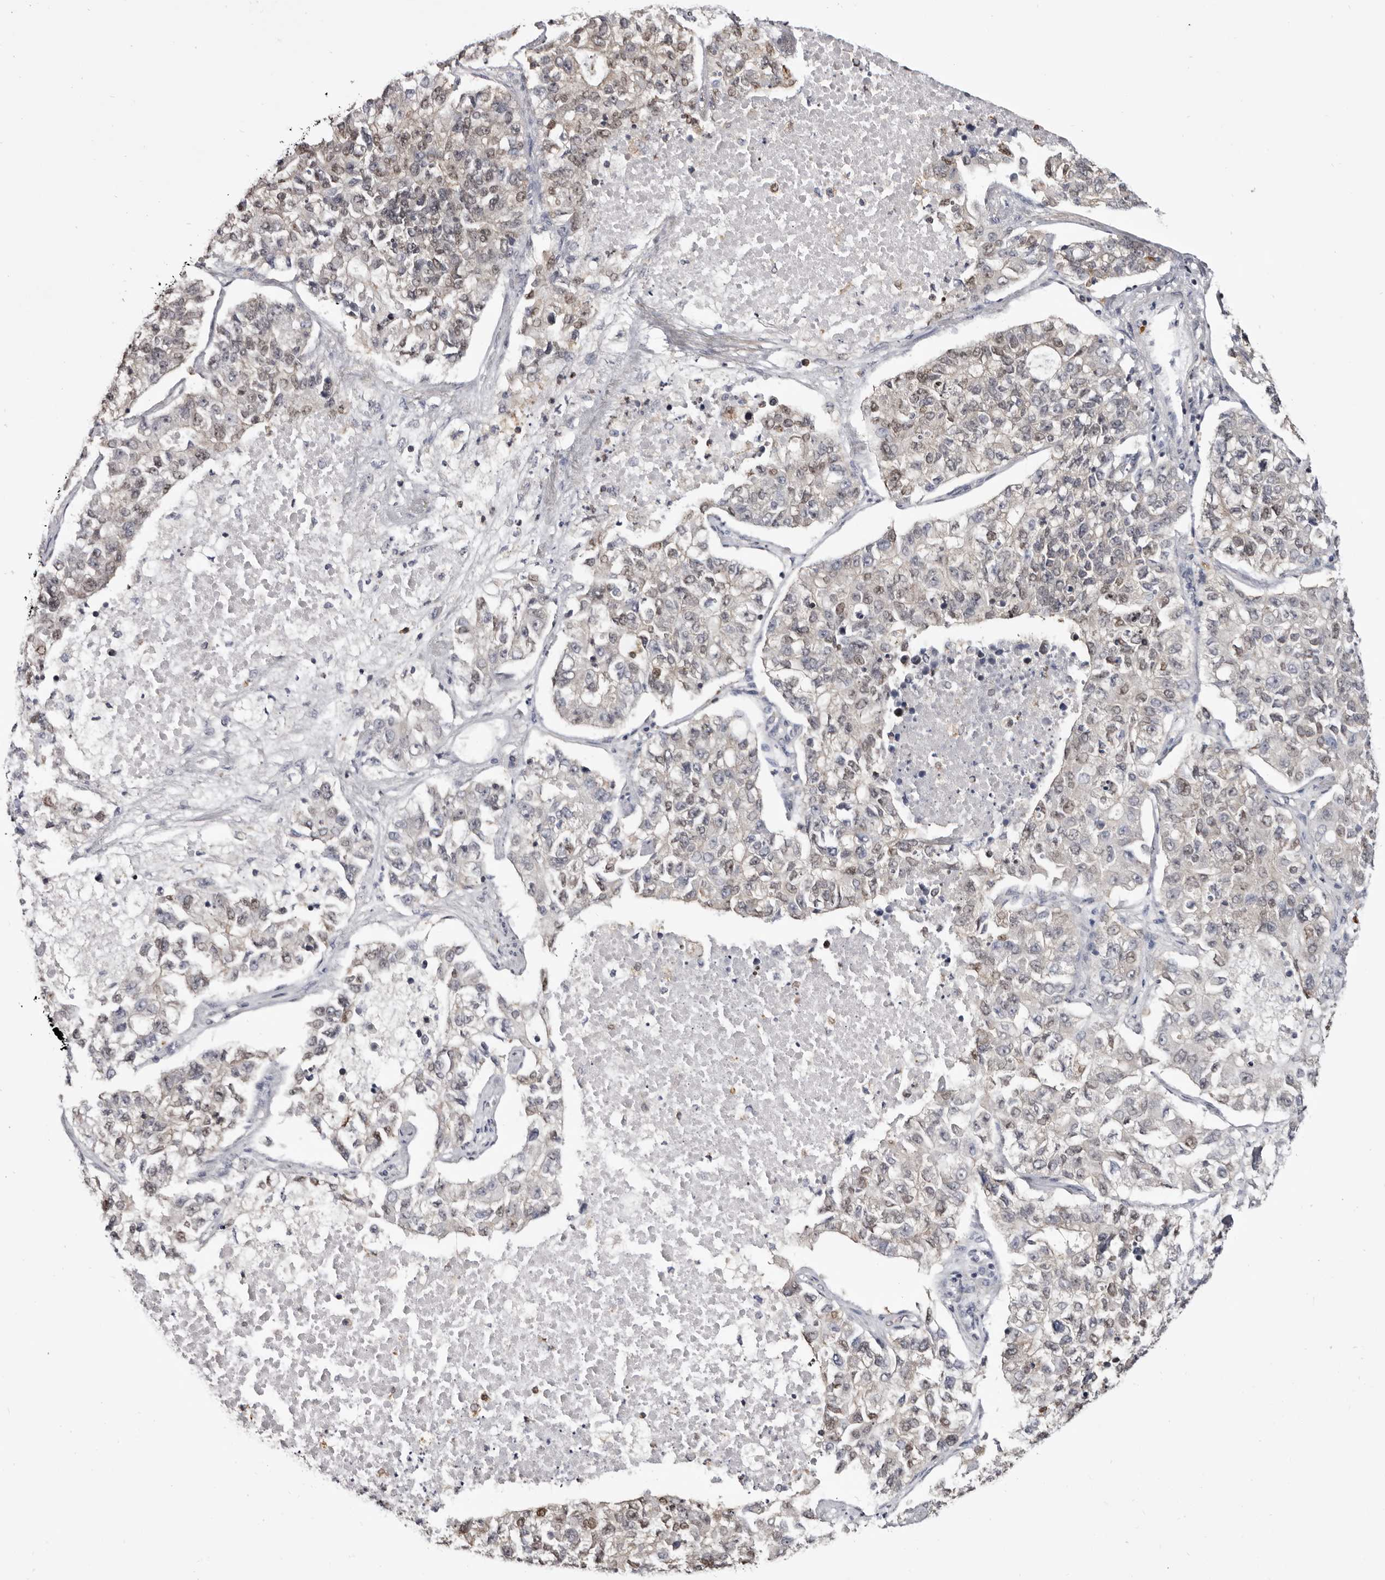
{"staining": {"intensity": "weak", "quantity": "<25%", "location": "cytoplasmic/membranous,nuclear"}, "tissue": "lung cancer", "cell_type": "Tumor cells", "image_type": "cancer", "snomed": [{"axis": "morphology", "description": "Adenocarcinoma, NOS"}, {"axis": "topography", "description": "Lung"}], "caption": "Immunohistochemistry (IHC) image of lung adenocarcinoma stained for a protein (brown), which displays no positivity in tumor cells. (DAB immunohistochemistry (IHC), high magnification).", "gene": "TNNI1", "patient": {"sex": "male", "age": 49}}